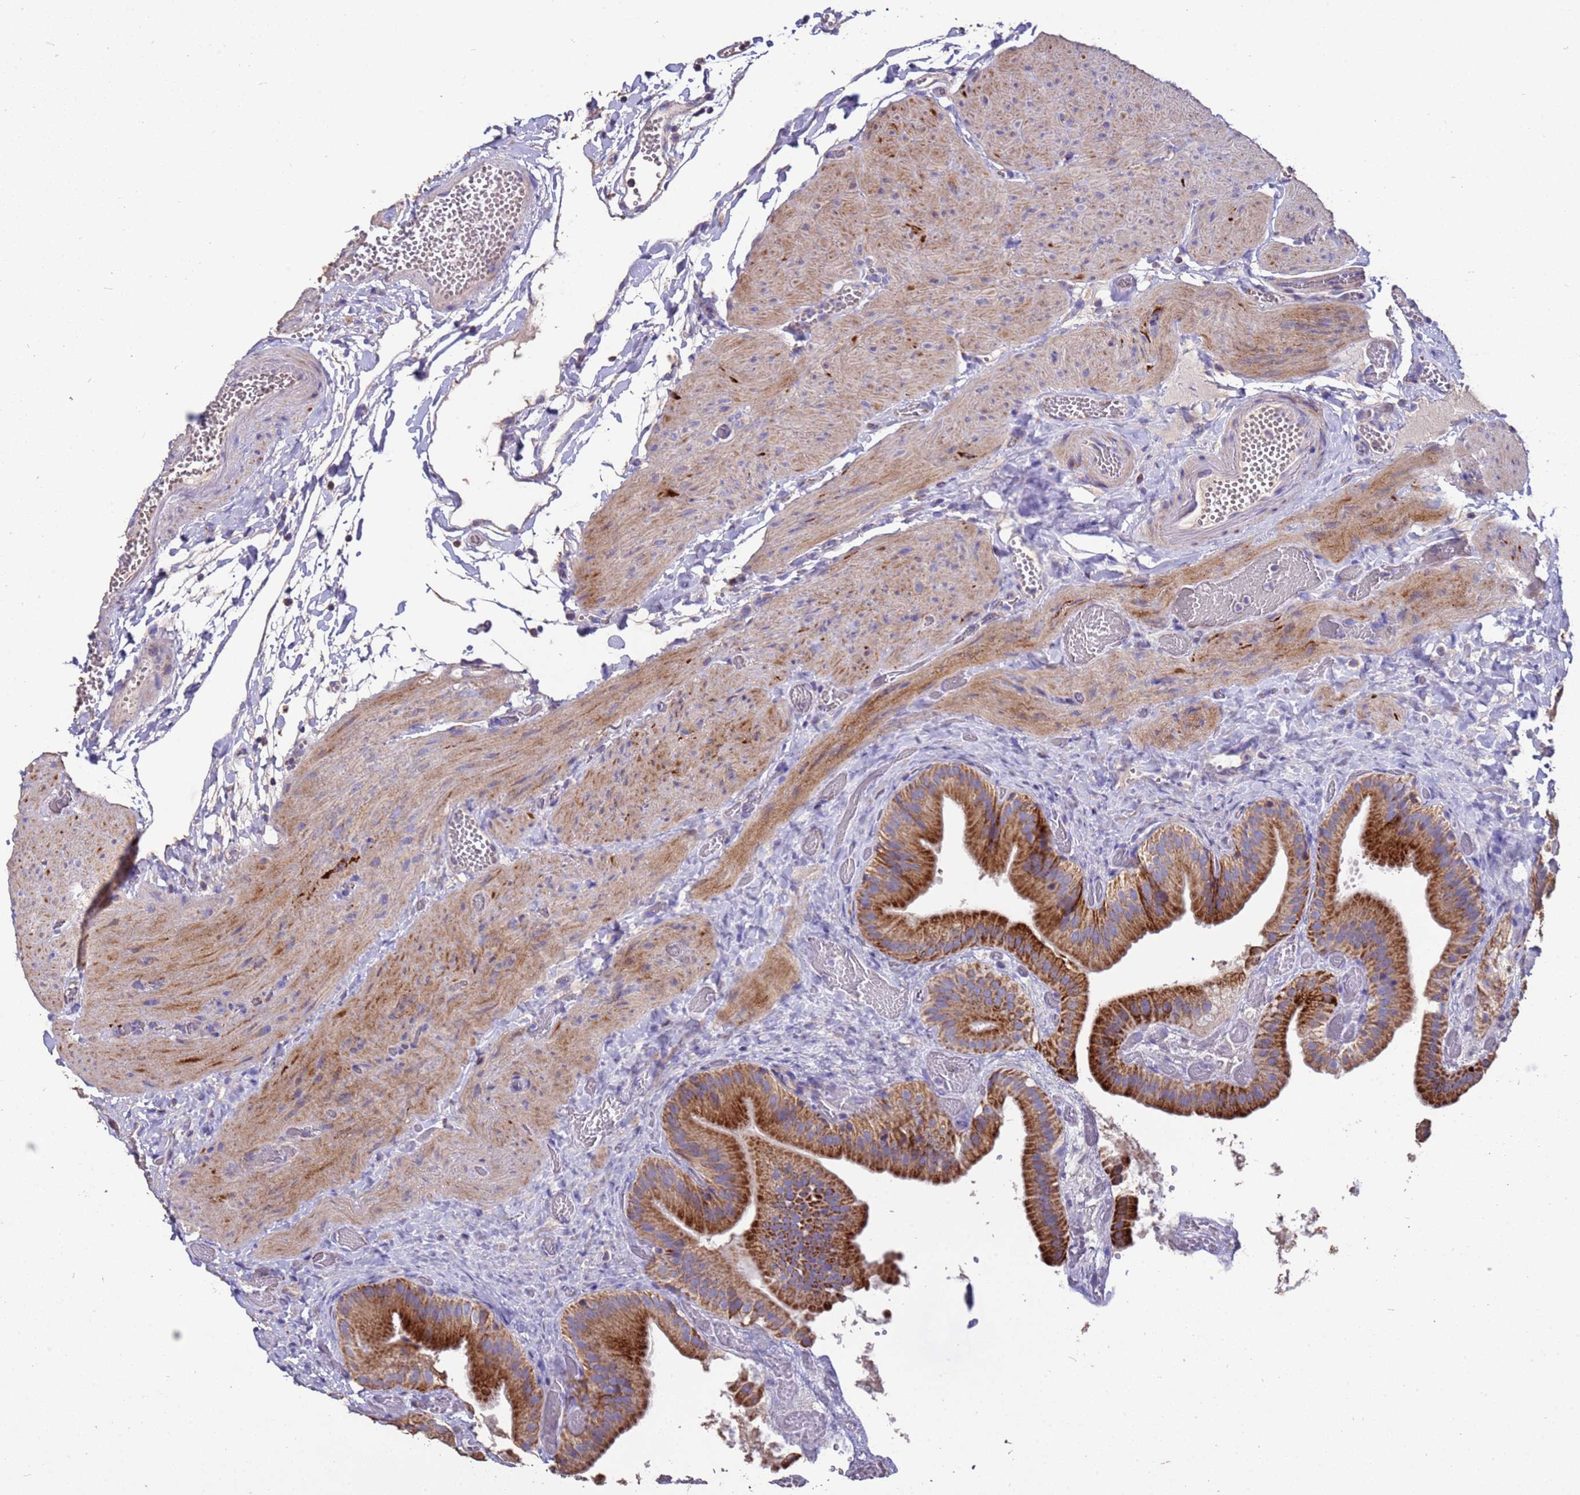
{"staining": {"intensity": "strong", "quantity": ">75%", "location": "cytoplasmic/membranous"}, "tissue": "gallbladder", "cell_type": "Glandular cells", "image_type": "normal", "snomed": [{"axis": "morphology", "description": "Normal tissue, NOS"}, {"axis": "topography", "description": "Gallbladder"}], "caption": "Strong cytoplasmic/membranous expression for a protein is appreciated in approximately >75% of glandular cells of benign gallbladder using immunohistochemistry (IHC).", "gene": "ZNFX1", "patient": {"sex": "female", "age": 64}}